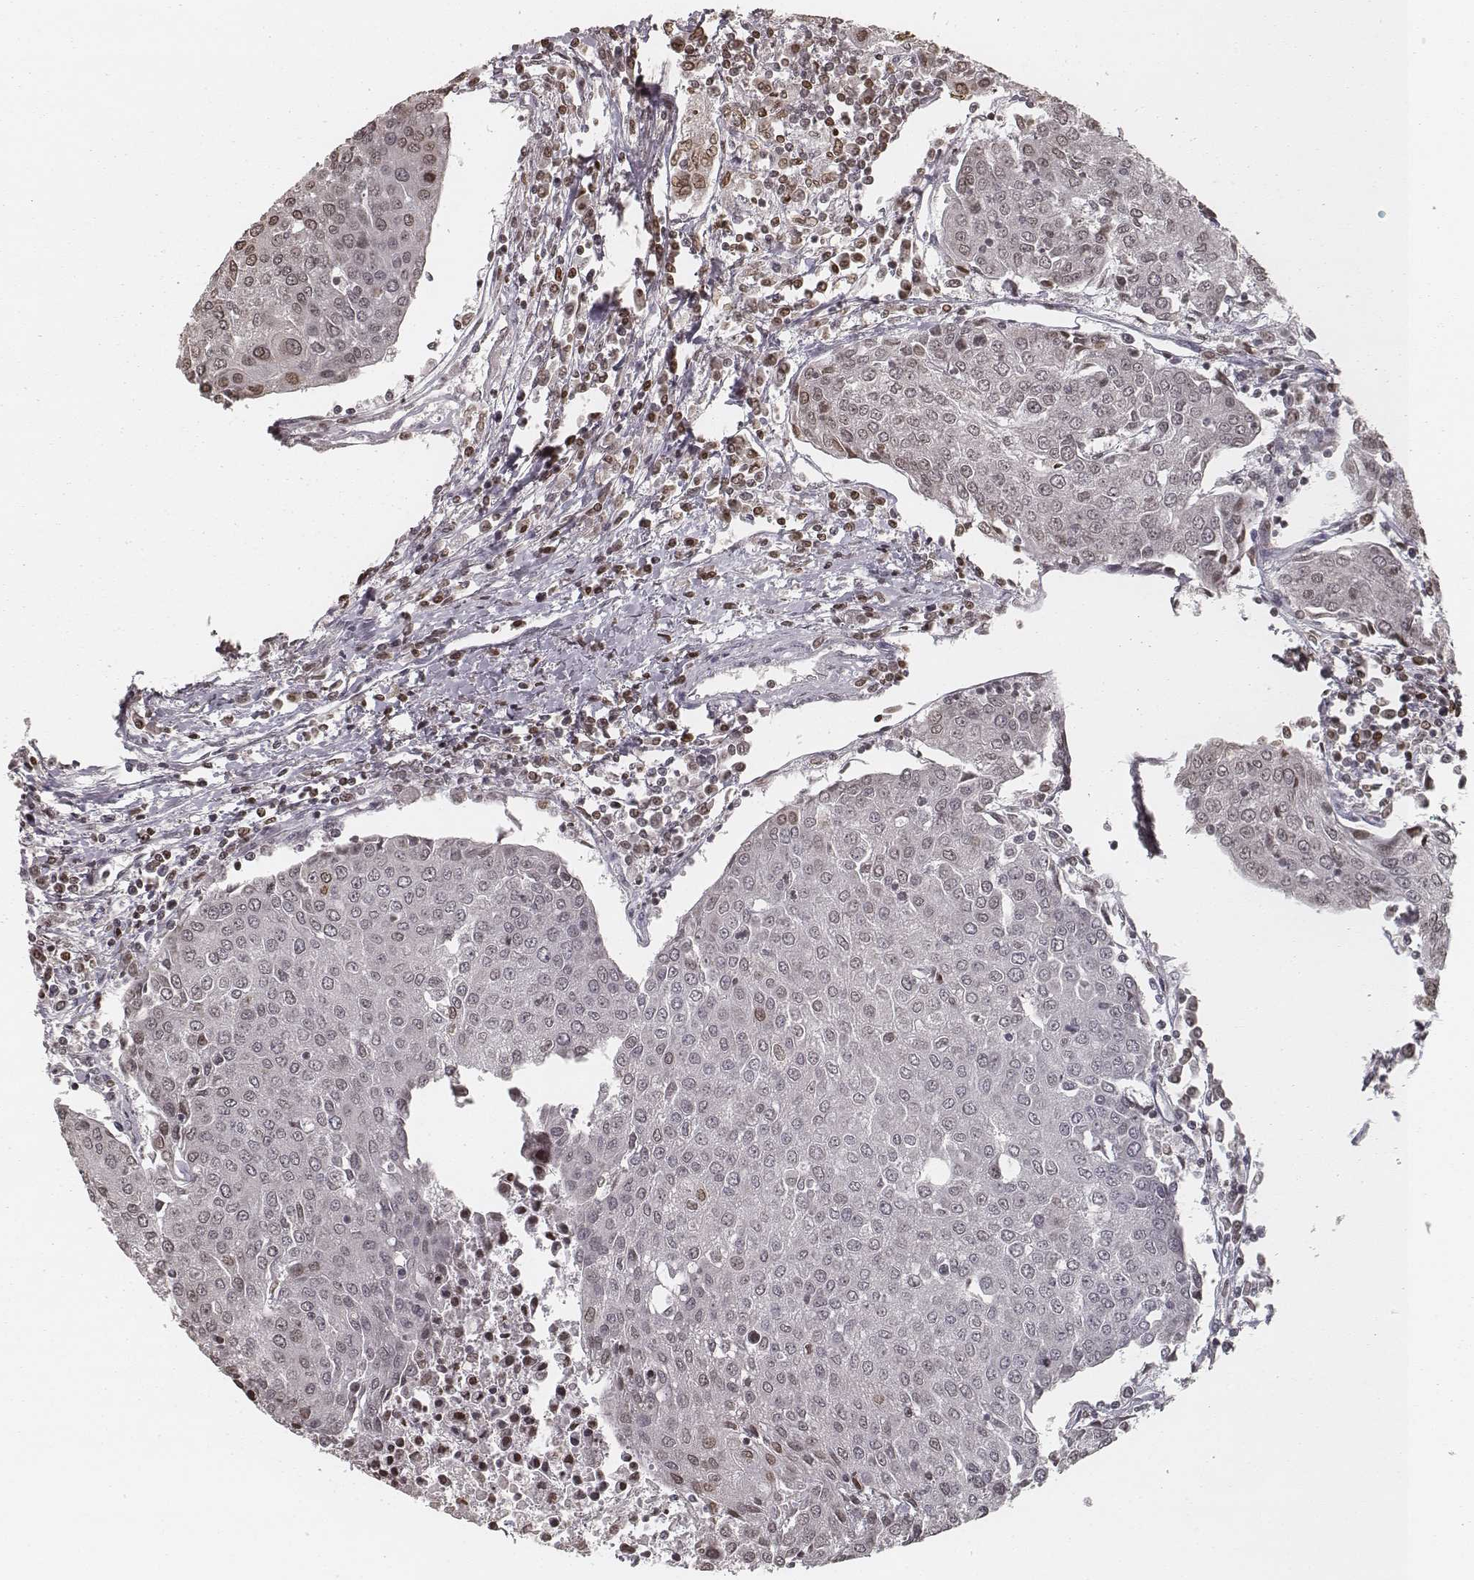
{"staining": {"intensity": "weak", "quantity": "<25%", "location": "nuclear"}, "tissue": "urothelial cancer", "cell_type": "Tumor cells", "image_type": "cancer", "snomed": [{"axis": "morphology", "description": "Urothelial carcinoma, High grade"}, {"axis": "topography", "description": "Urinary bladder"}], "caption": "IHC histopathology image of human urothelial carcinoma (high-grade) stained for a protein (brown), which shows no expression in tumor cells. (Stains: DAB (3,3'-diaminobenzidine) immunohistochemistry (IHC) with hematoxylin counter stain, Microscopy: brightfield microscopy at high magnification).", "gene": "HMGA2", "patient": {"sex": "female", "age": 85}}